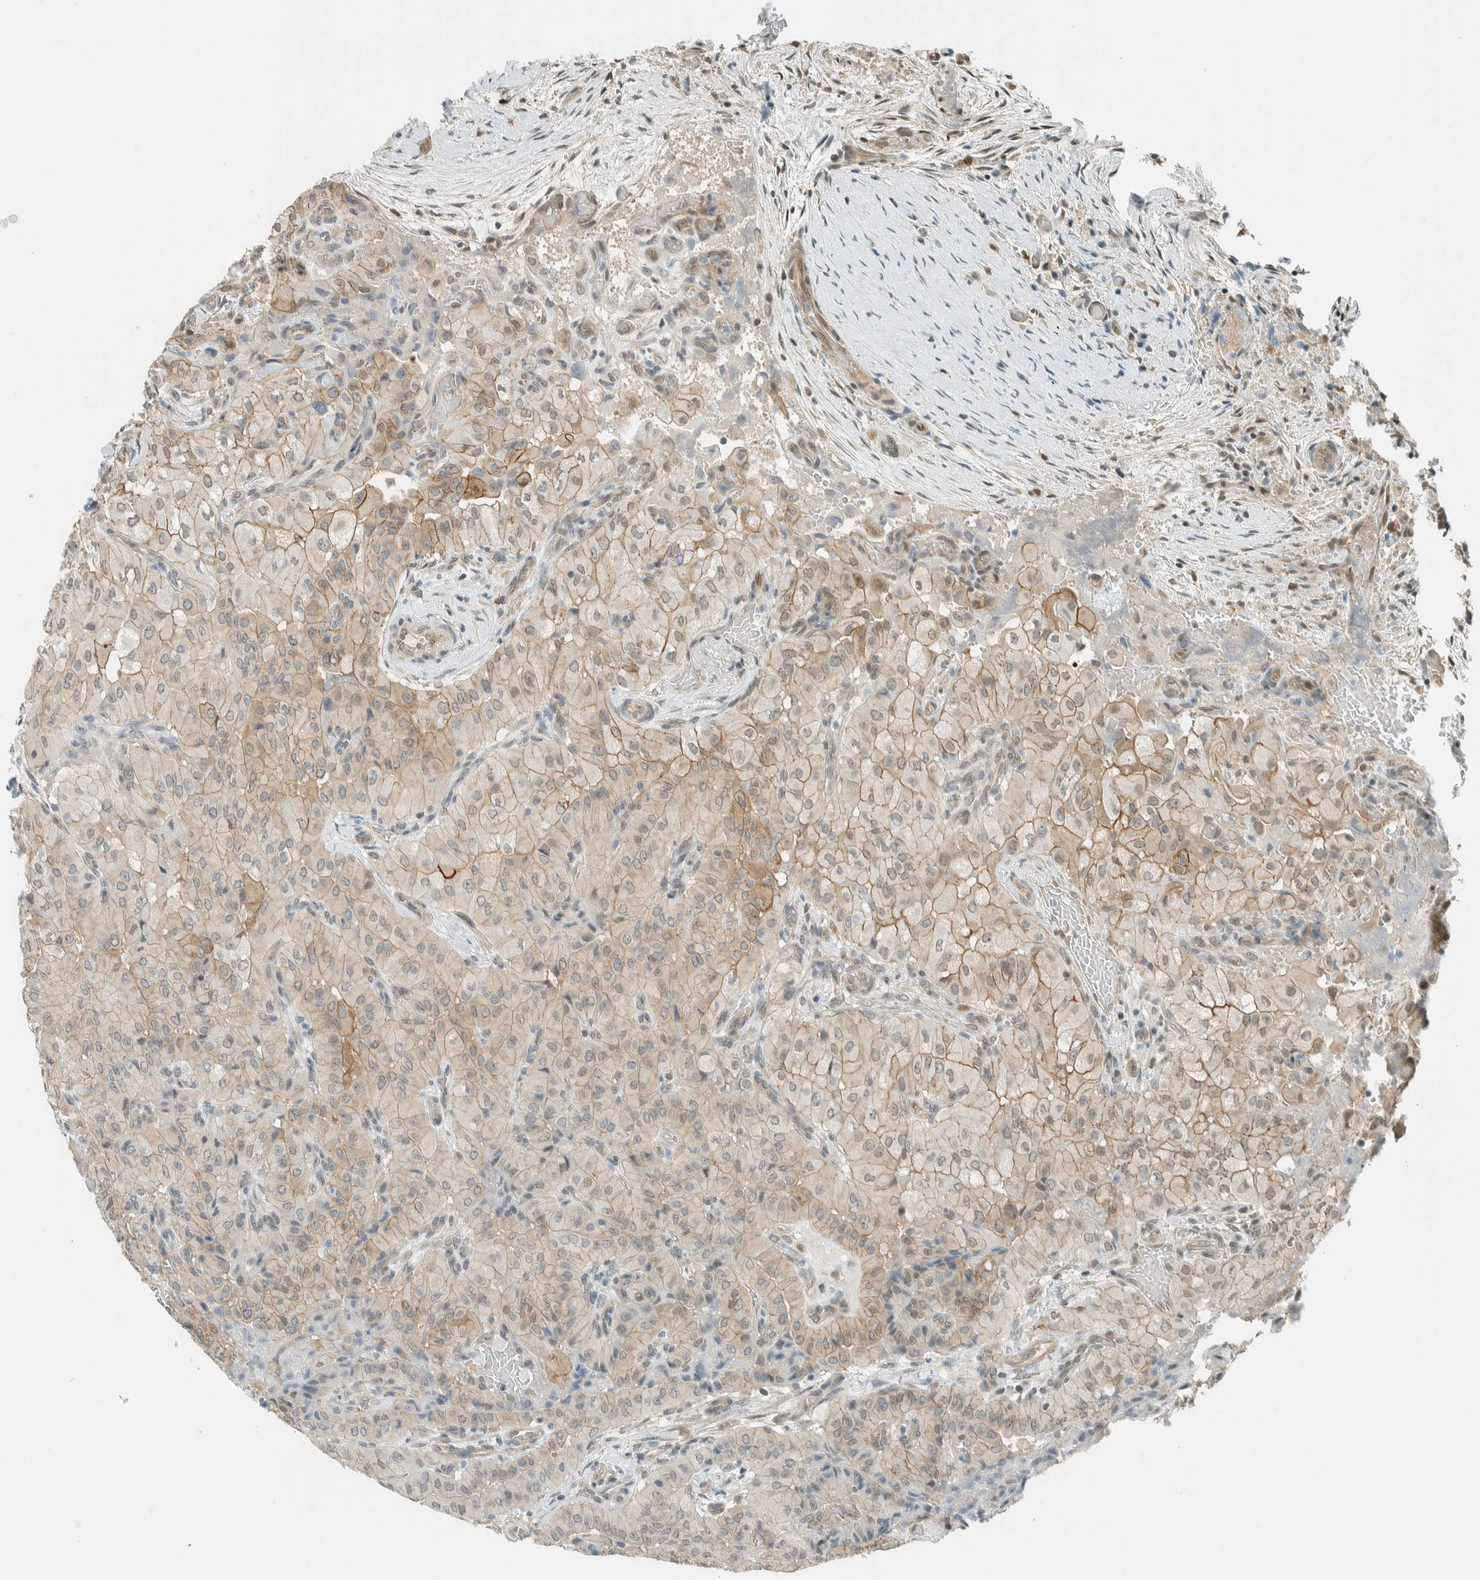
{"staining": {"intensity": "weak", "quantity": "25%-75%", "location": "cytoplasmic/membranous"}, "tissue": "thyroid cancer", "cell_type": "Tumor cells", "image_type": "cancer", "snomed": [{"axis": "morphology", "description": "Papillary adenocarcinoma, NOS"}, {"axis": "topography", "description": "Thyroid gland"}], "caption": "Thyroid cancer (papillary adenocarcinoma) was stained to show a protein in brown. There is low levels of weak cytoplasmic/membranous staining in about 25%-75% of tumor cells.", "gene": "NIBAN2", "patient": {"sex": "female", "age": 59}}